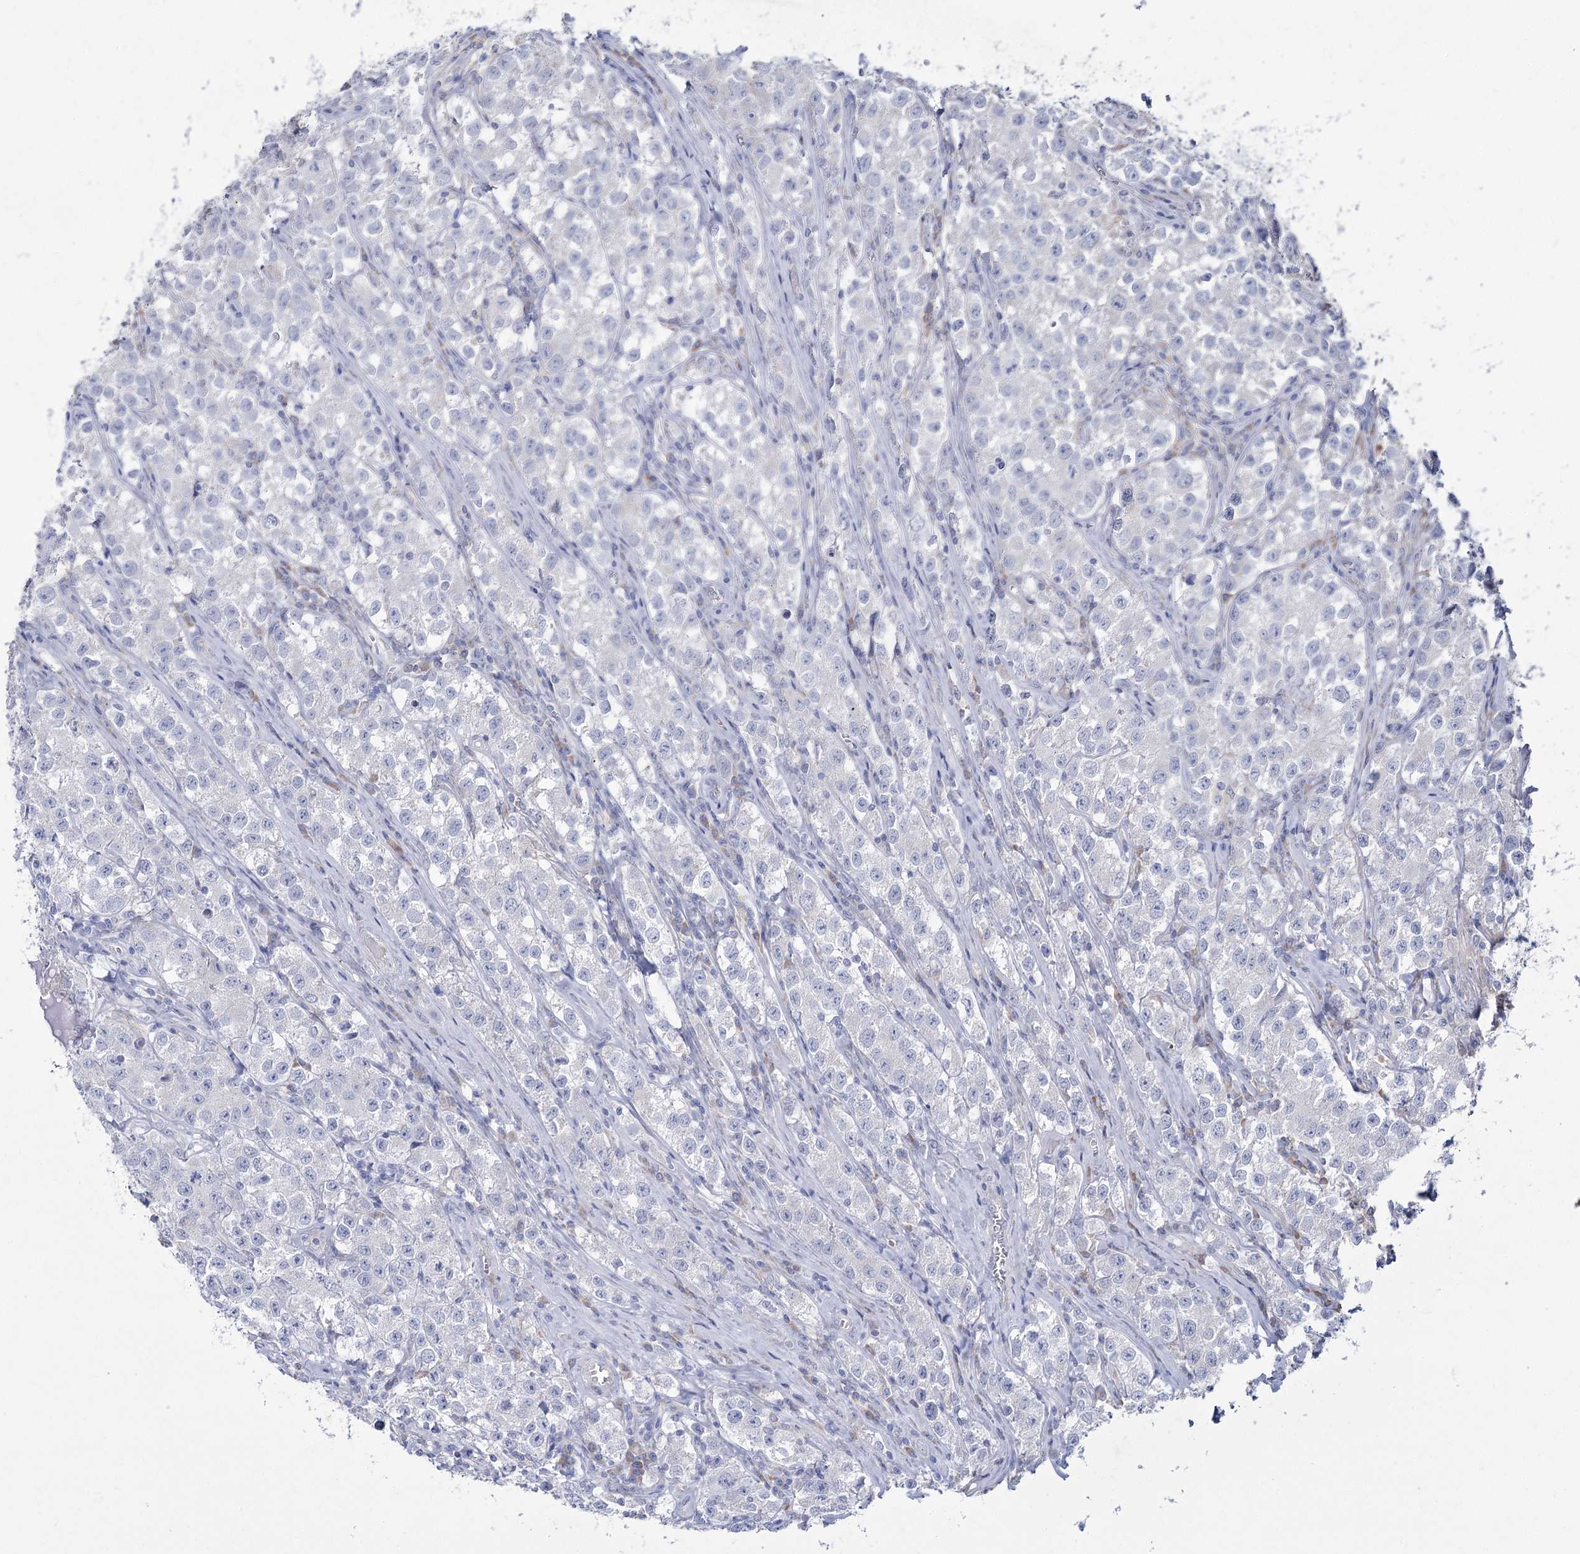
{"staining": {"intensity": "negative", "quantity": "none", "location": "none"}, "tissue": "testis cancer", "cell_type": "Tumor cells", "image_type": "cancer", "snomed": [{"axis": "morphology", "description": "Seminoma, NOS"}, {"axis": "morphology", "description": "Carcinoma, Embryonal, NOS"}, {"axis": "topography", "description": "Testis"}], "caption": "Tumor cells are negative for brown protein staining in testis cancer (seminoma). (Brightfield microscopy of DAB (3,3'-diaminobenzidine) IHC at high magnification).", "gene": "NIPAL4", "patient": {"sex": "male", "age": 43}}